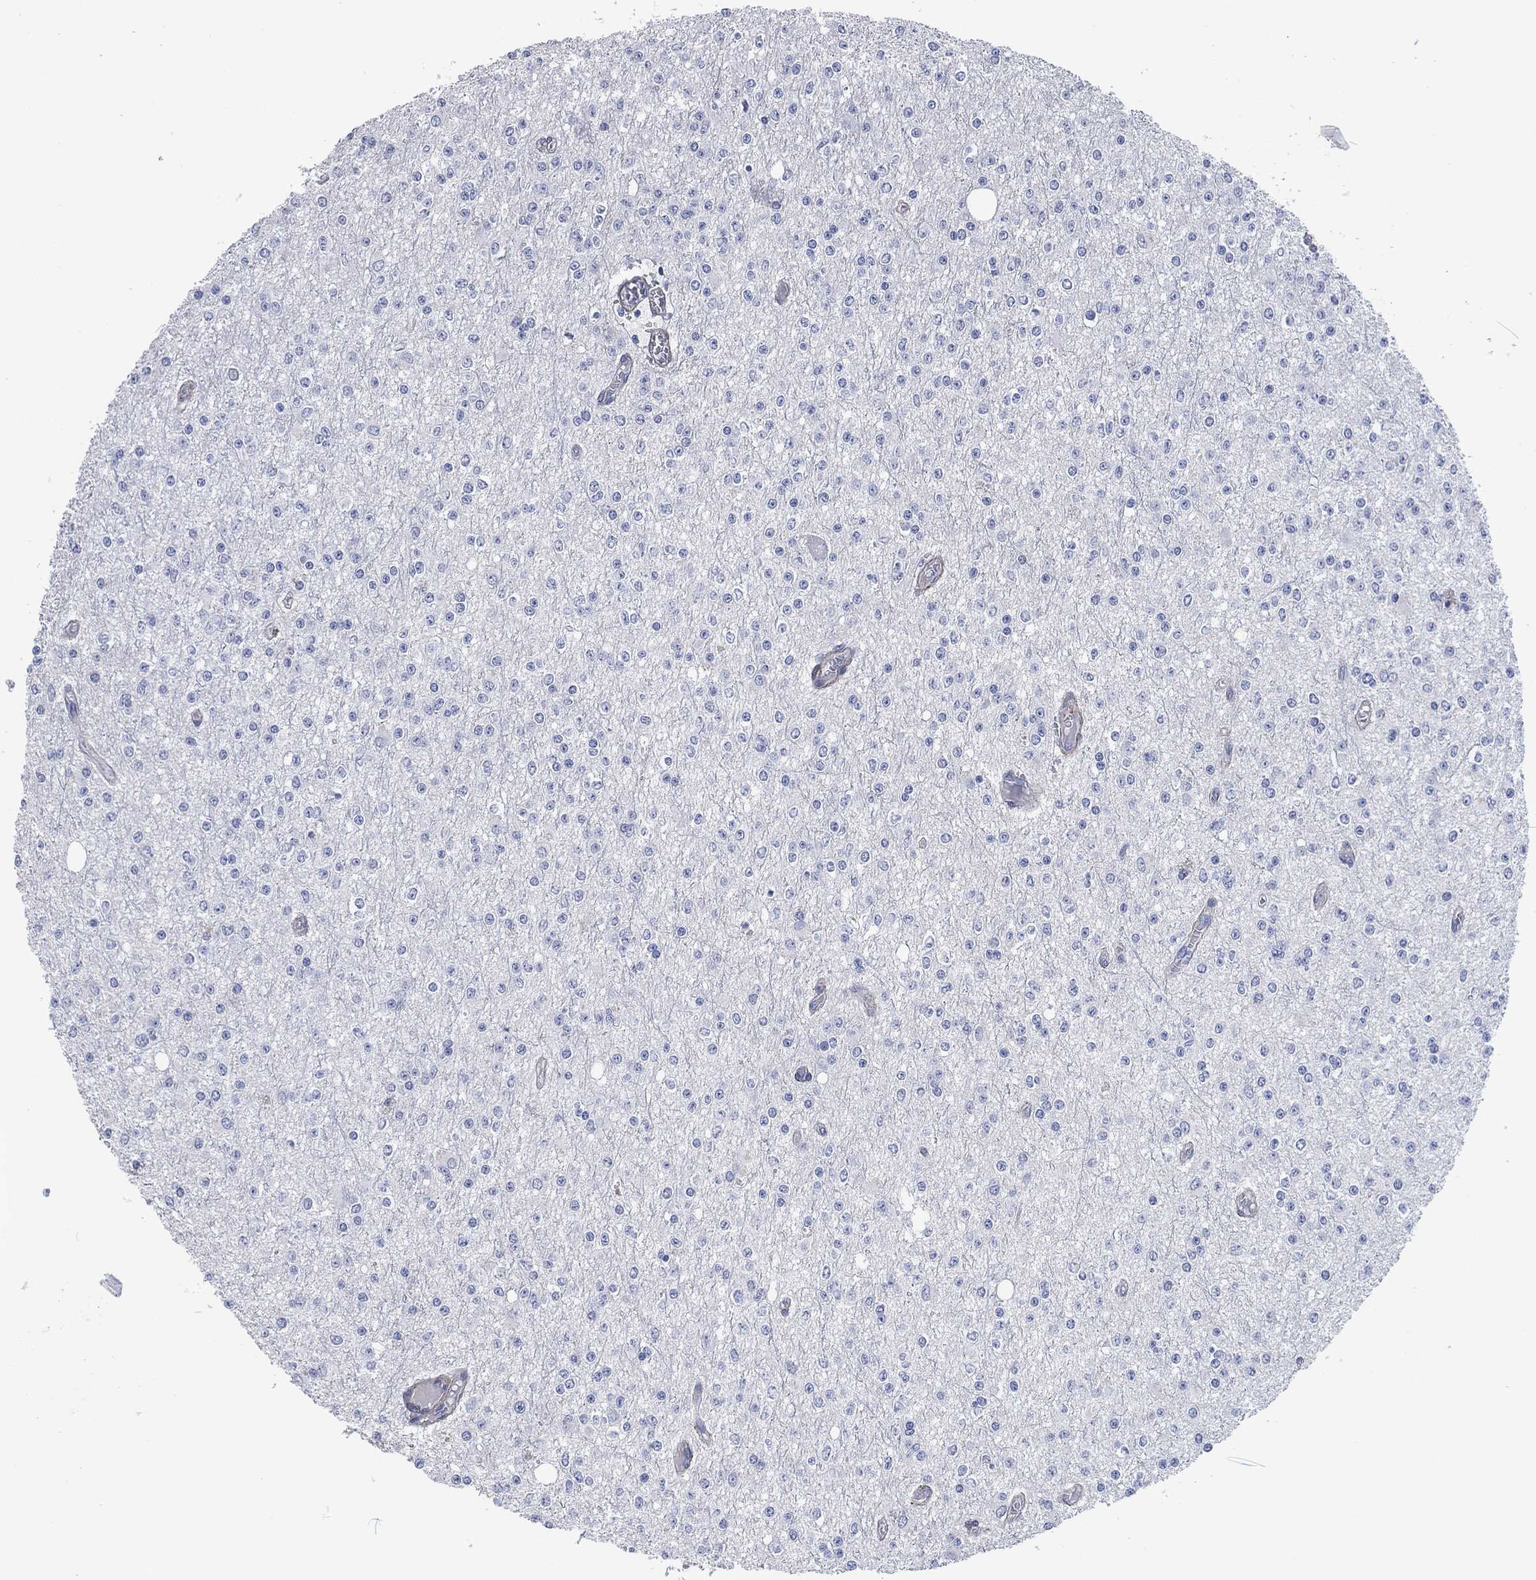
{"staining": {"intensity": "negative", "quantity": "none", "location": "none"}, "tissue": "glioma", "cell_type": "Tumor cells", "image_type": "cancer", "snomed": [{"axis": "morphology", "description": "Glioma, malignant, Low grade"}, {"axis": "topography", "description": "Brain"}], "caption": "A micrograph of human malignant glioma (low-grade) is negative for staining in tumor cells.", "gene": "MPO", "patient": {"sex": "female", "age": 45}}